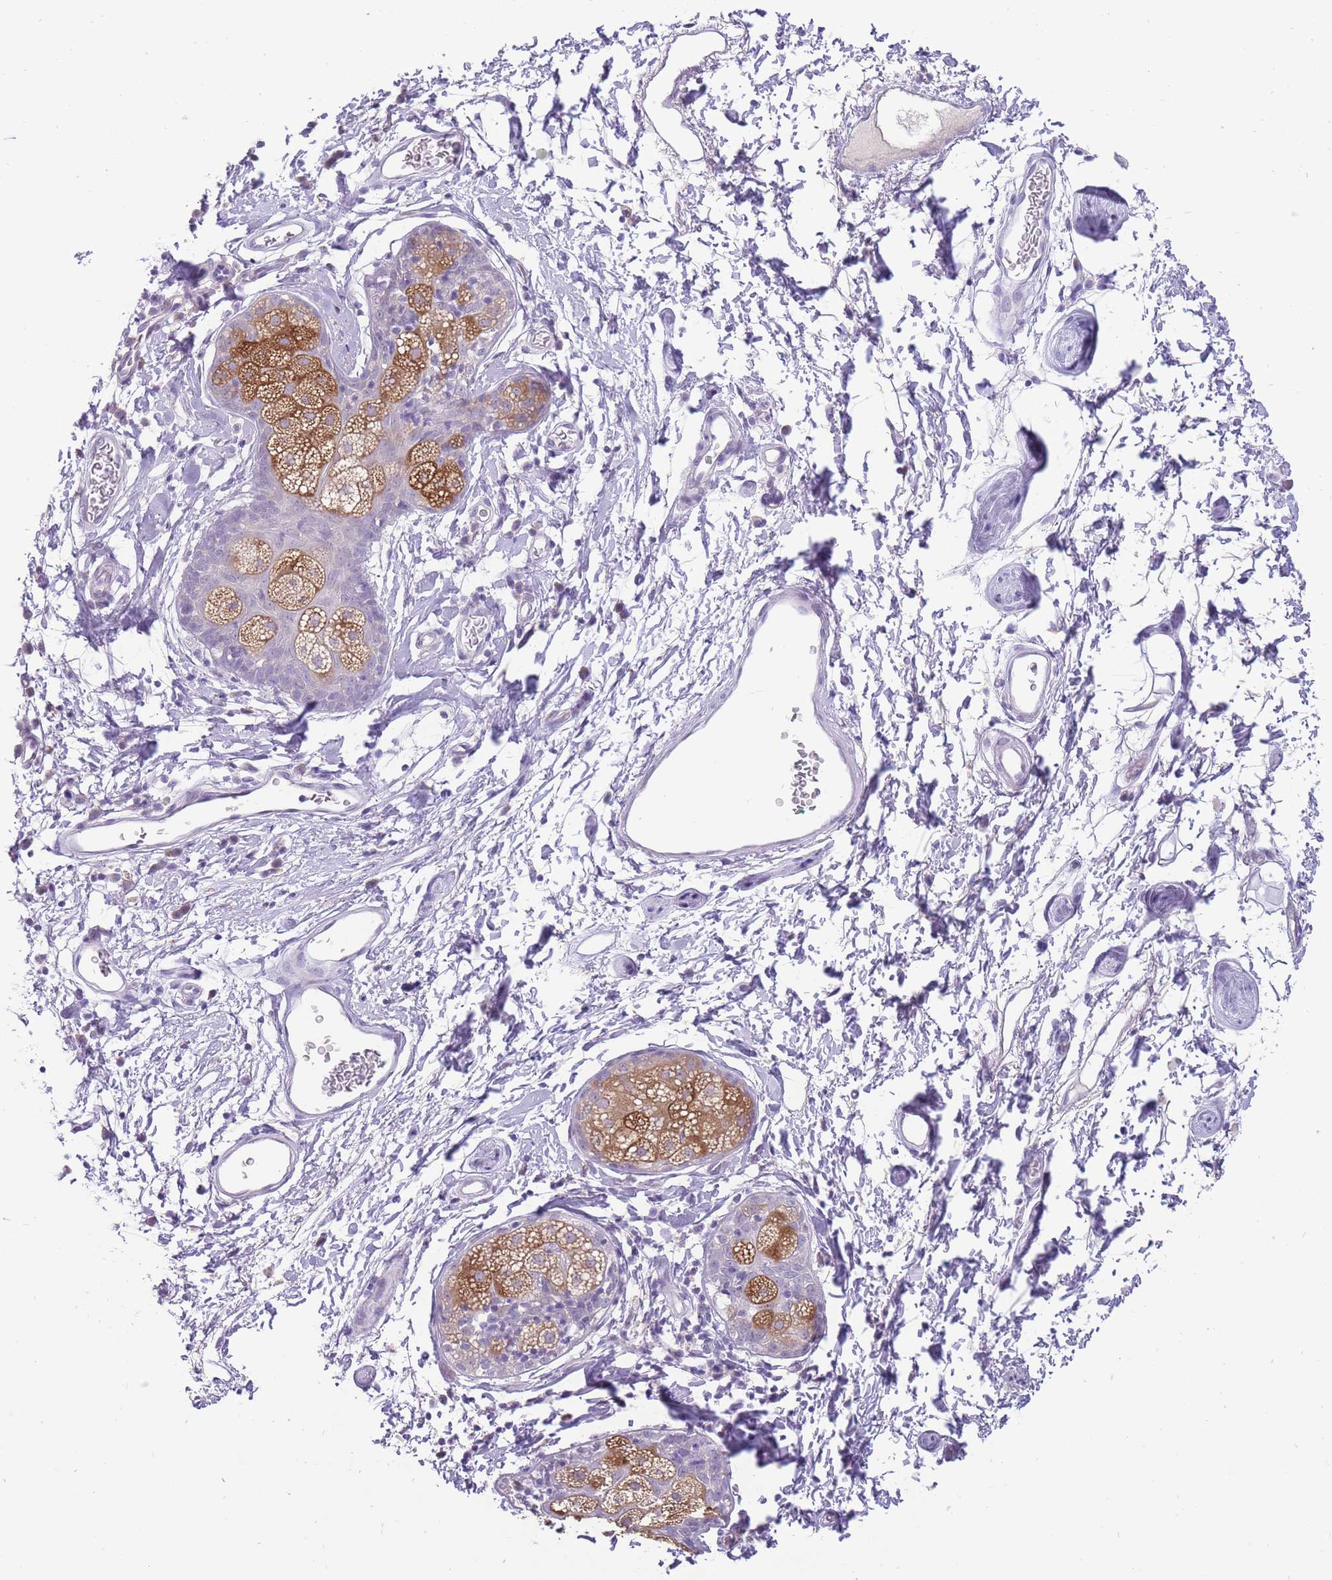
{"staining": {"intensity": "weak", "quantity": "<25%", "location": "cytoplasmic/membranous"}, "tissue": "skin", "cell_type": "Epidermal cells", "image_type": "normal", "snomed": [{"axis": "morphology", "description": "Normal tissue, NOS"}, {"axis": "topography", "description": "Vulva"}], "caption": "IHC micrograph of unremarkable skin: human skin stained with DAB (3,3'-diaminobenzidine) demonstrates no significant protein positivity in epidermal cells.", "gene": "ERICH4", "patient": {"sex": "female", "age": 66}}